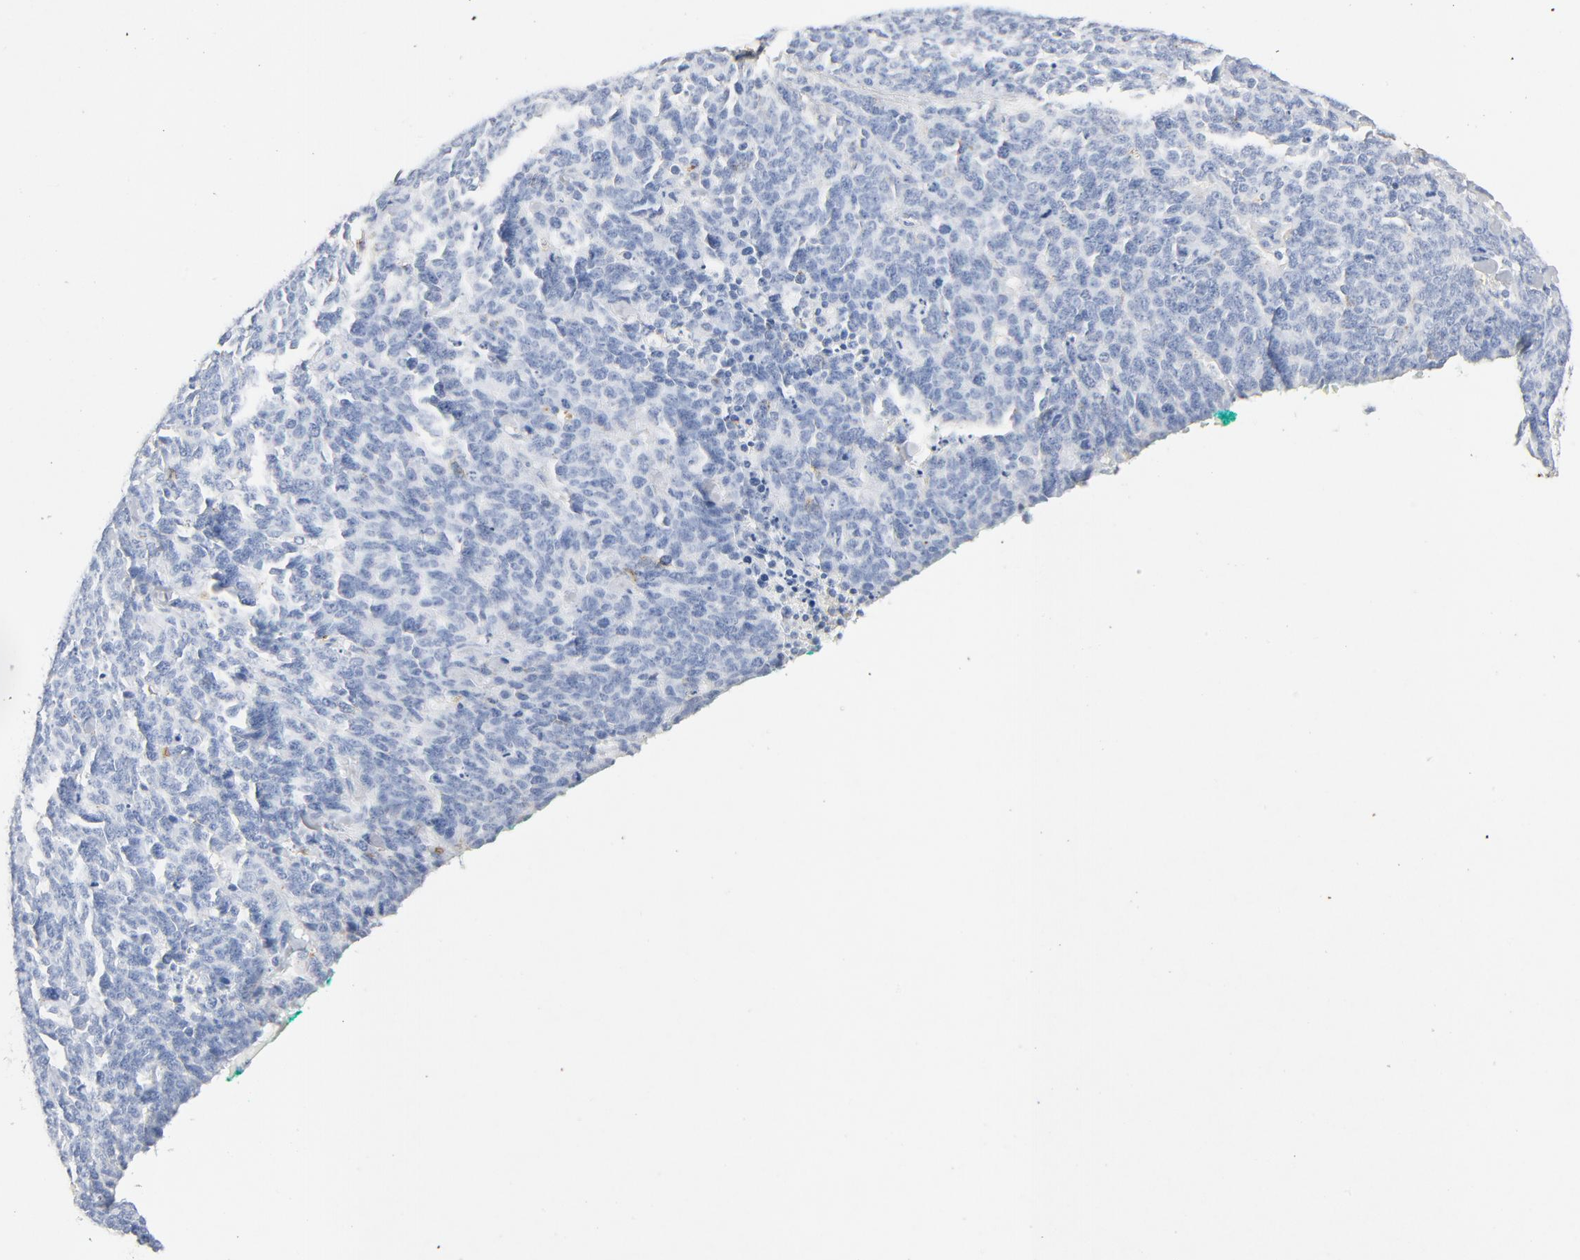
{"staining": {"intensity": "negative", "quantity": "none", "location": "none"}, "tissue": "lung cancer", "cell_type": "Tumor cells", "image_type": "cancer", "snomed": [{"axis": "morphology", "description": "Neoplasm, malignant, NOS"}, {"axis": "topography", "description": "Lung"}], "caption": "Immunohistochemical staining of human lung malignant neoplasm demonstrates no significant staining in tumor cells.", "gene": "PTPRB", "patient": {"sex": "female", "age": 58}}